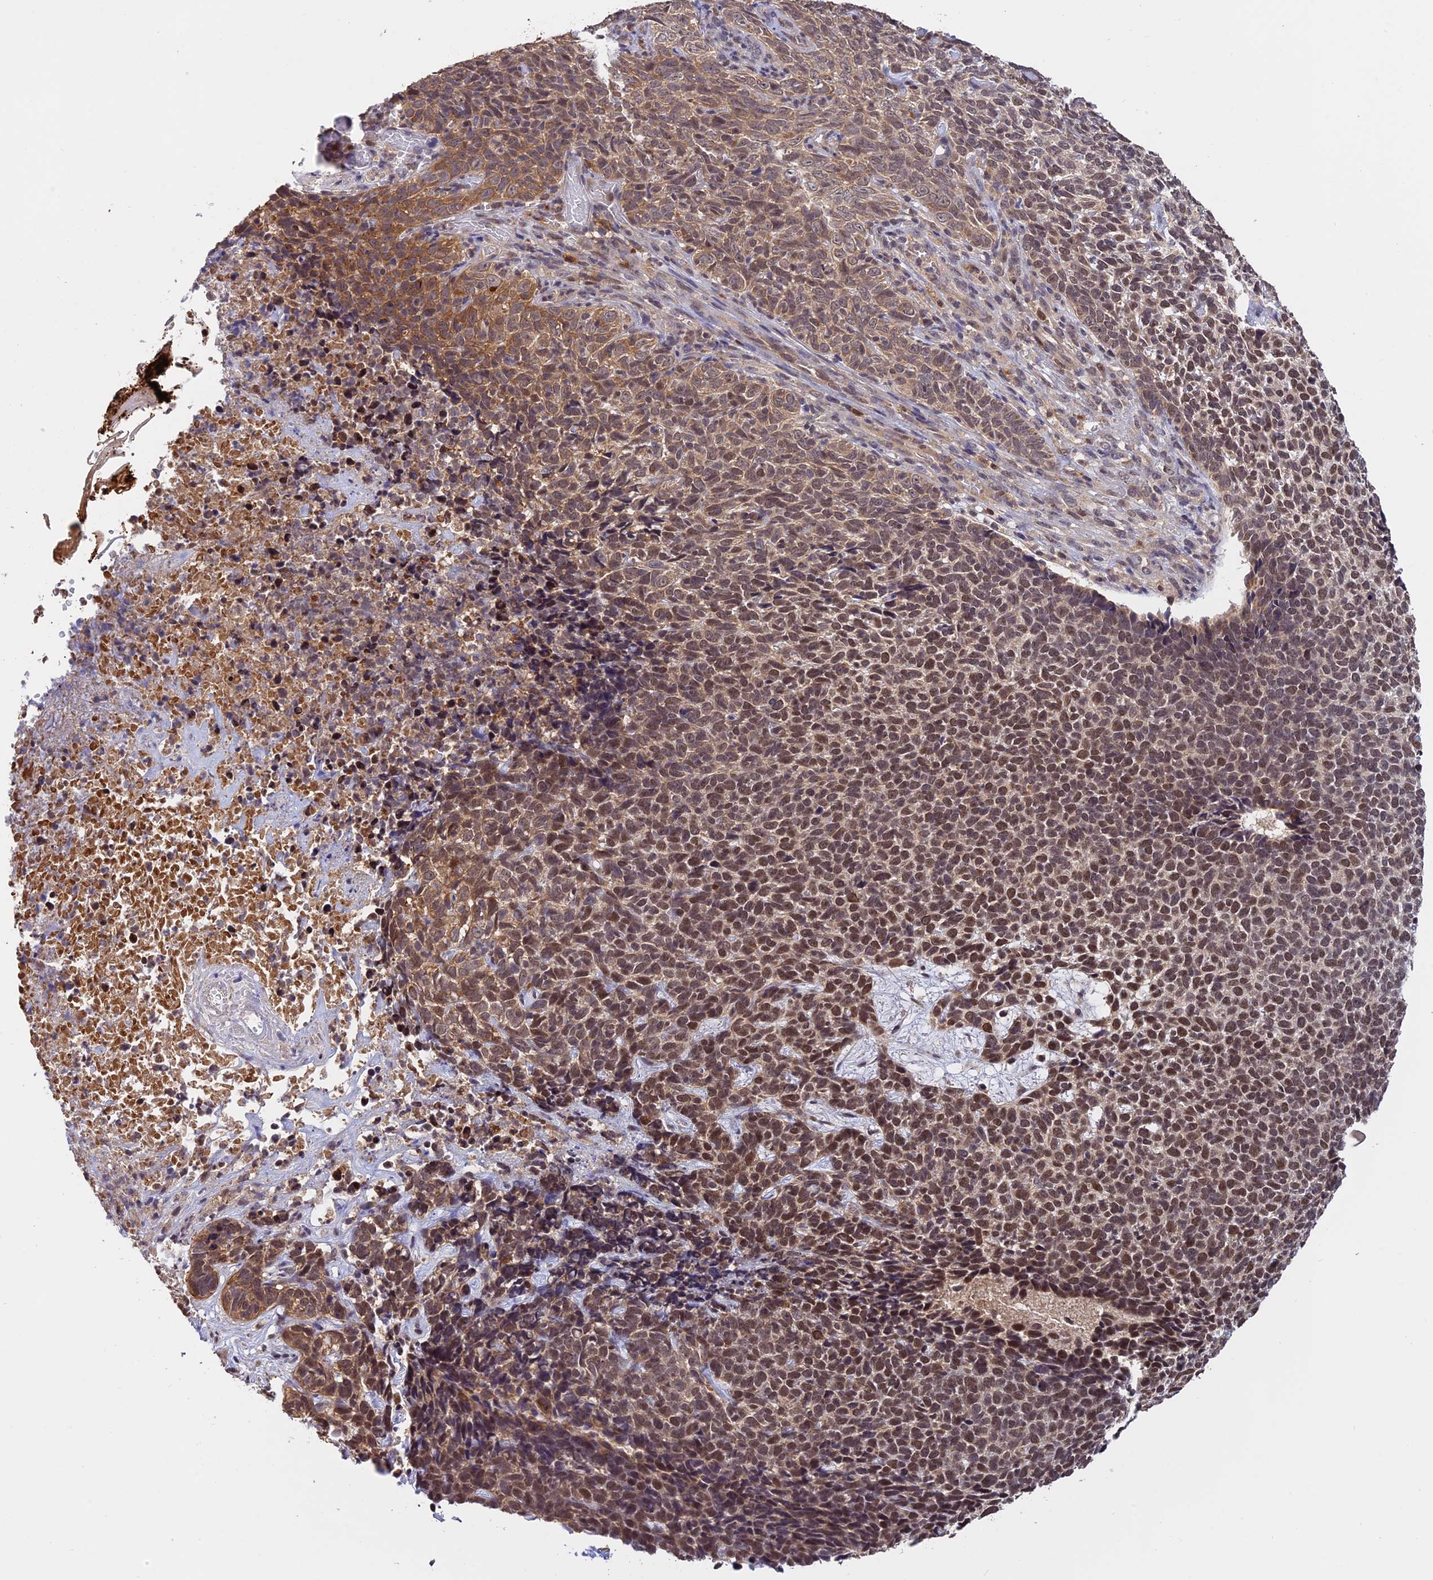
{"staining": {"intensity": "moderate", "quantity": ">75%", "location": "cytoplasmic/membranous,nuclear"}, "tissue": "skin cancer", "cell_type": "Tumor cells", "image_type": "cancer", "snomed": [{"axis": "morphology", "description": "Basal cell carcinoma"}, {"axis": "topography", "description": "Skin"}], "caption": "Protein staining of basal cell carcinoma (skin) tissue displays moderate cytoplasmic/membranous and nuclear positivity in about >75% of tumor cells. (brown staining indicates protein expression, while blue staining denotes nuclei).", "gene": "MNS1", "patient": {"sex": "female", "age": 84}}